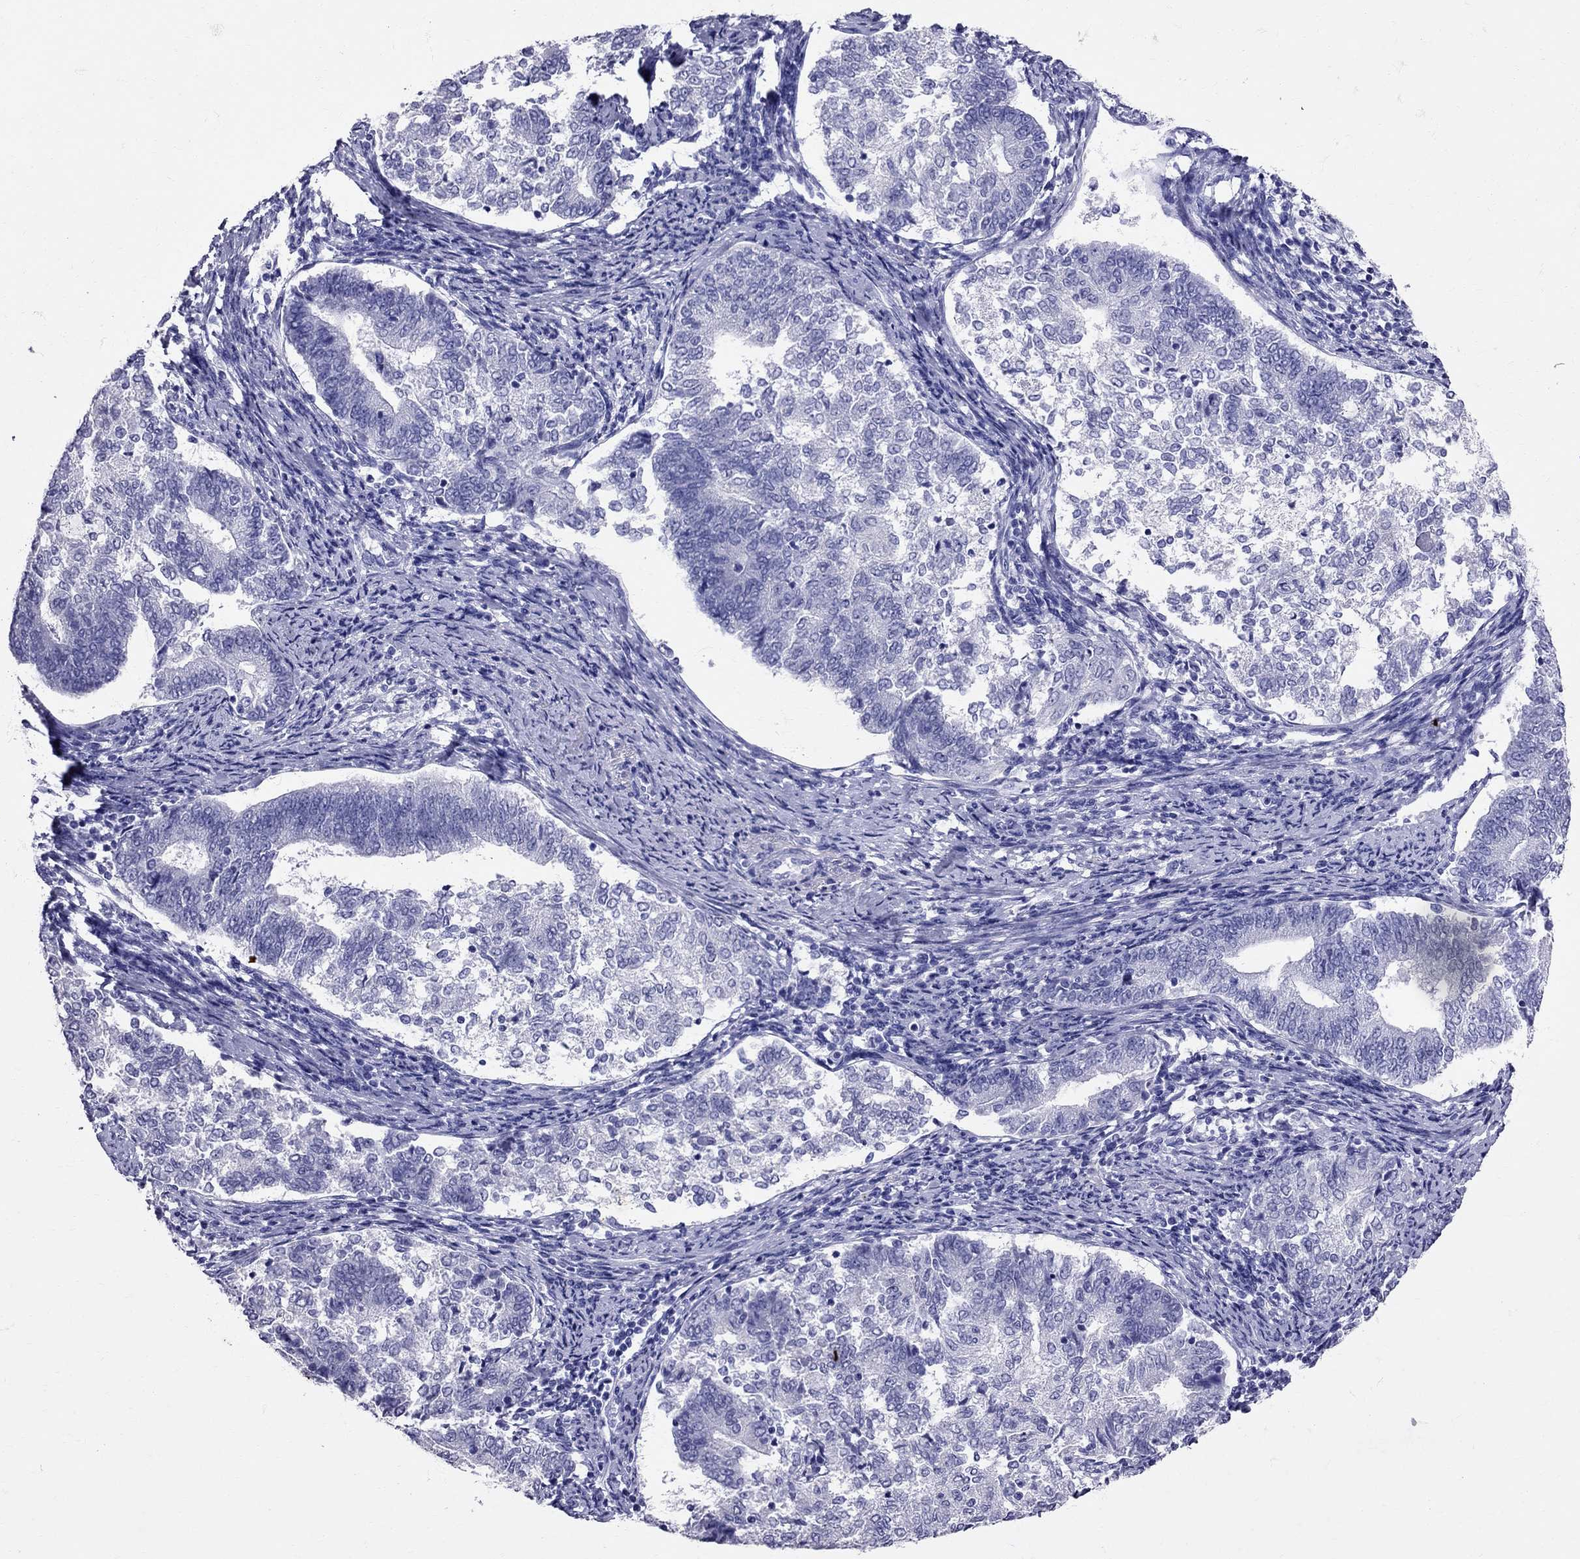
{"staining": {"intensity": "negative", "quantity": "none", "location": "none"}, "tissue": "endometrial cancer", "cell_type": "Tumor cells", "image_type": "cancer", "snomed": [{"axis": "morphology", "description": "Adenocarcinoma, NOS"}, {"axis": "topography", "description": "Endometrium"}], "caption": "Immunohistochemical staining of endometrial cancer exhibits no significant positivity in tumor cells. (Immunohistochemistry, brightfield microscopy, high magnification).", "gene": "AVP", "patient": {"sex": "female", "age": 65}}